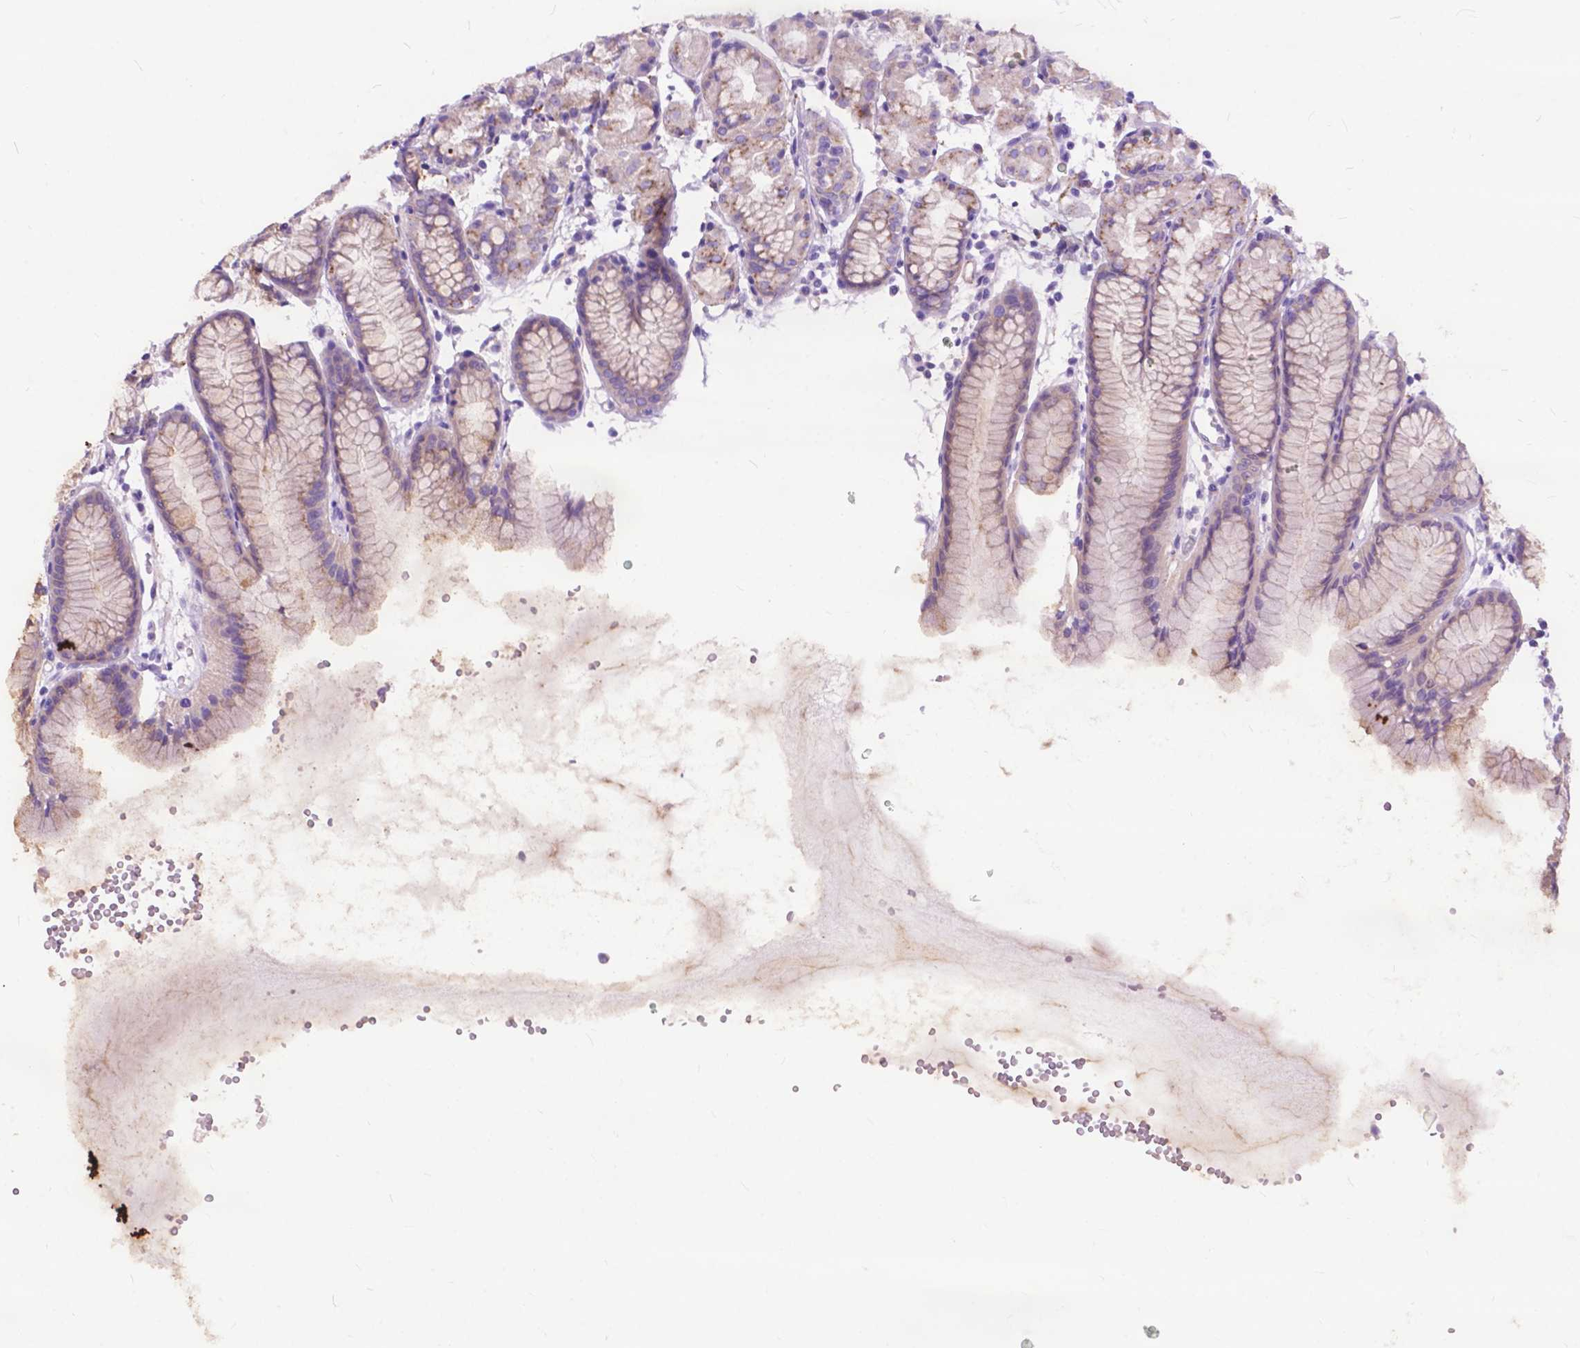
{"staining": {"intensity": "moderate", "quantity": "<25%", "location": "cytoplasmic/membranous"}, "tissue": "stomach", "cell_type": "Glandular cells", "image_type": "normal", "snomed": [{"axis": "morphology", "description": "Normal tissue, NOS"}, {"axis": "topography", "description": "Stomach, upper"}], "caption": "Immunohistochemistry histopathology image of normal stomach: human stomach stained using immunohistochemistry (IHC) exhibits low levels of moderate protein expression localized specifically in the cytoplasmic/membranous of glandular cells, appearing as a cytoplasmic/membranous brown color.", "gene": "PCDHA12", "patient": {"sex": "male", "age": 47}}